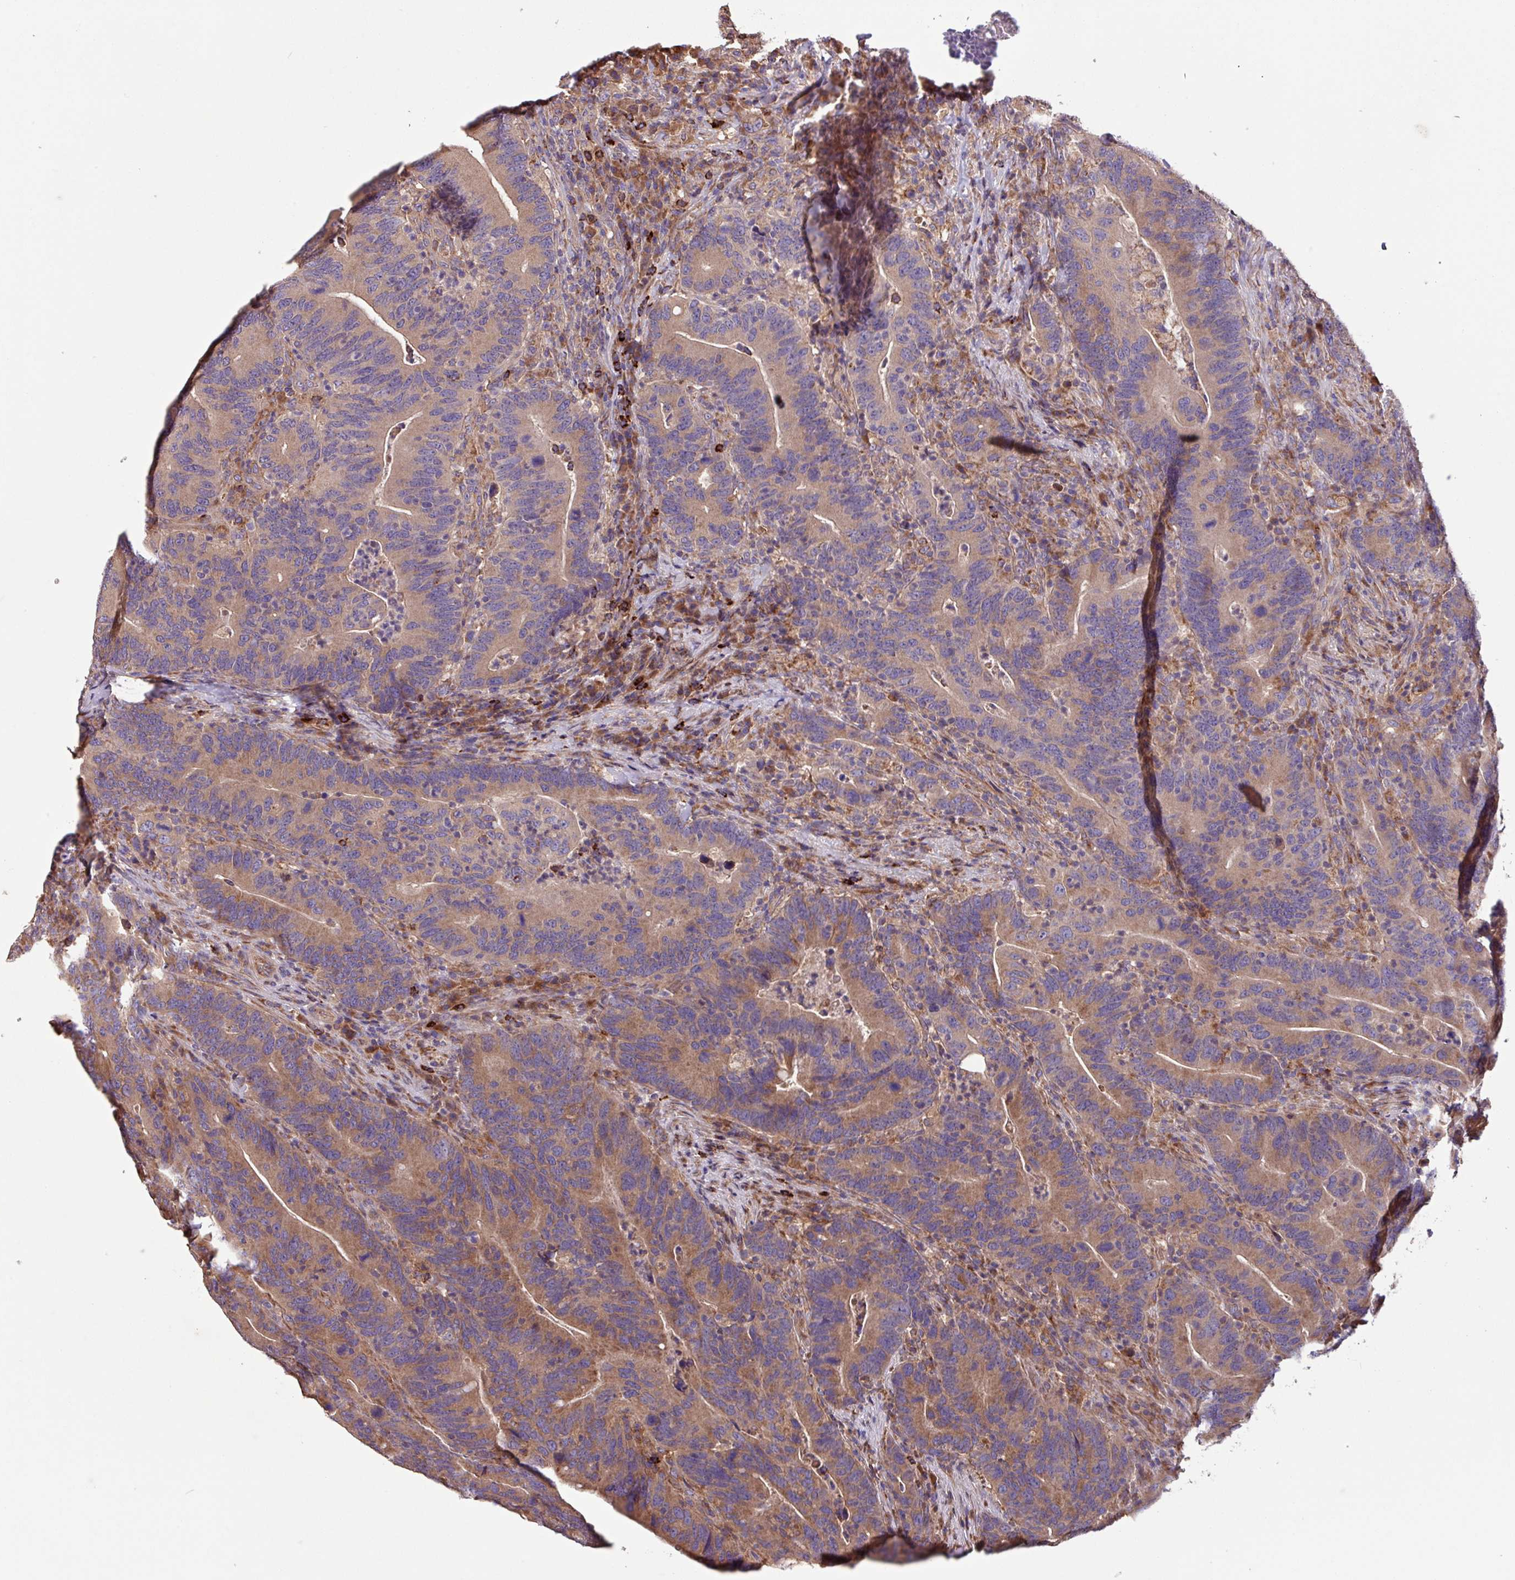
{"staining": {"intensity": "moderate", "quantity": "25%-75%", "location": "cytoplasmic/membranous"}, "tissue": "colorectal cancer", "cell_type": "Tumor cells", "image_type": "cancer", "snomed": [{"axis": "morphology", "description": "Adenocarcinoma, NOS"}, {"axis": "topography", "description": "Colon"}], "caption": "Human adenocarcinoma (colorectal) stained for a protein (brown) displays moderate cytoplasmic/membranous positive staining in about 25%-75% of tumor cells.", "gene": "PTPRQ", "patient": {"sex": "female", "age": 66}}